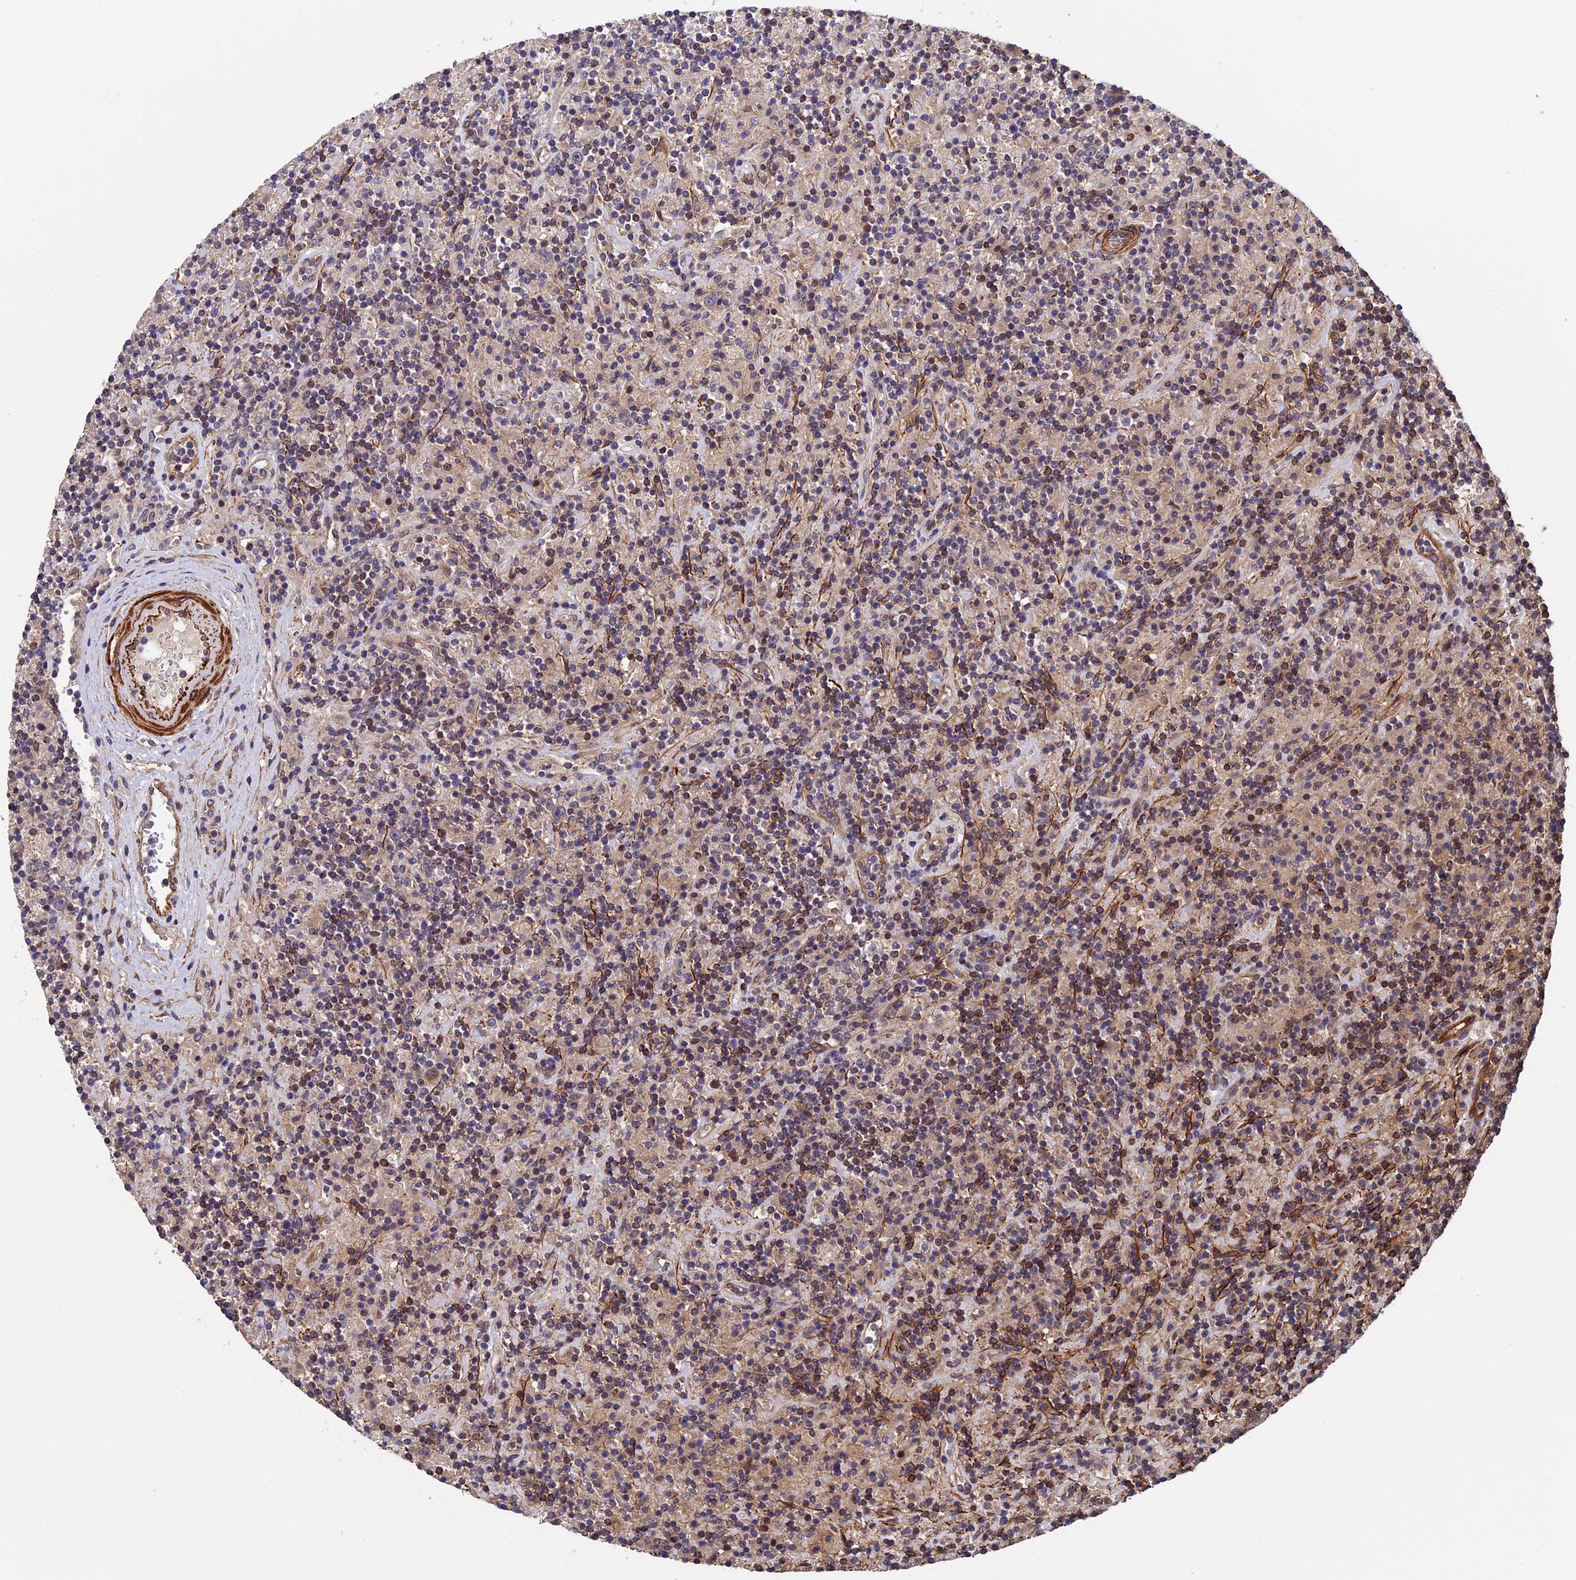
{"staining": {"intensity": "negative", "quantity": "none", "location": "none"}, "tissue": "lymphoma", "cell_type": "Tumor cells", "image_type": "cancer", "snomed": [{"axis": "morphology", "description": "Hodgkin's disease, NOS"}, {"axis": "topography", "description": "Lymph node"}], "caption": "Immunohistochemical staining of Hodgkin's disease exhibits no significant expression in tumor cells.", "gene": "SLC9A5", "patient": {"sex": "male", "age": 70}}